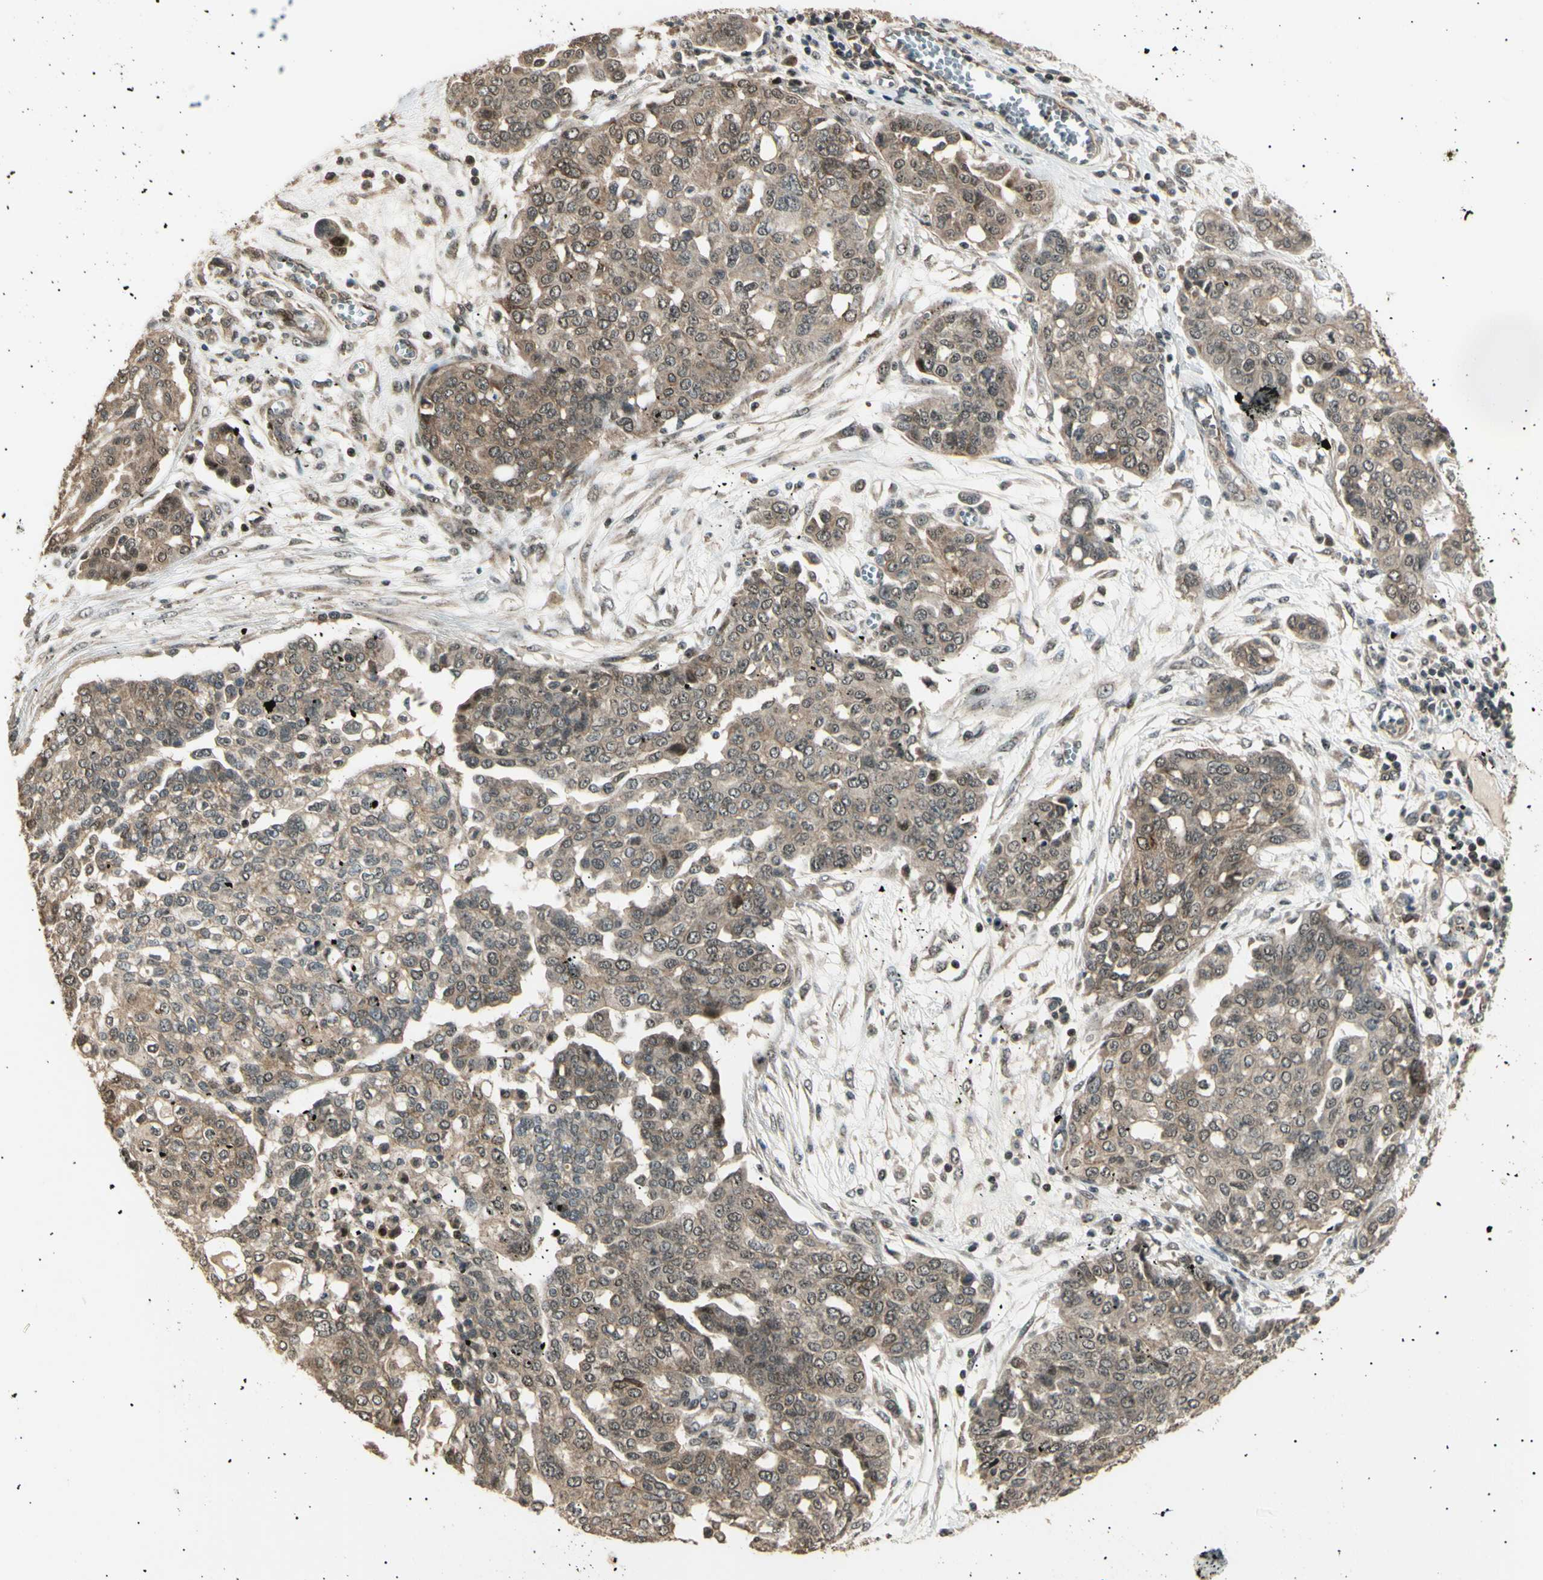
{"staining": {"intensity": "weak", "quantity": ">75%", "location": "cytoplasmic/membranous,nuclear"}, "tissue": "ovarian cancer", "cell_type": "Tumor cells", "image_type": "cancer", "snomed": [{"axis": "morphology", "description": "Cystadenocarcinoma, serous, NOS"}, {"axis": "topography", "description": "Soft tissue"}, {"axis": "topography", "description": "Ovary"}], "caption": "Immunohistochemical staining of serous cystadenocarcinoma (ovarian) displays low levels of weak cytoplasmic/membranous and nuclear positivity in about >75% of tumor cells.", "gene": "NUAK2", "patient": {"sex": "female", "age": 57}}